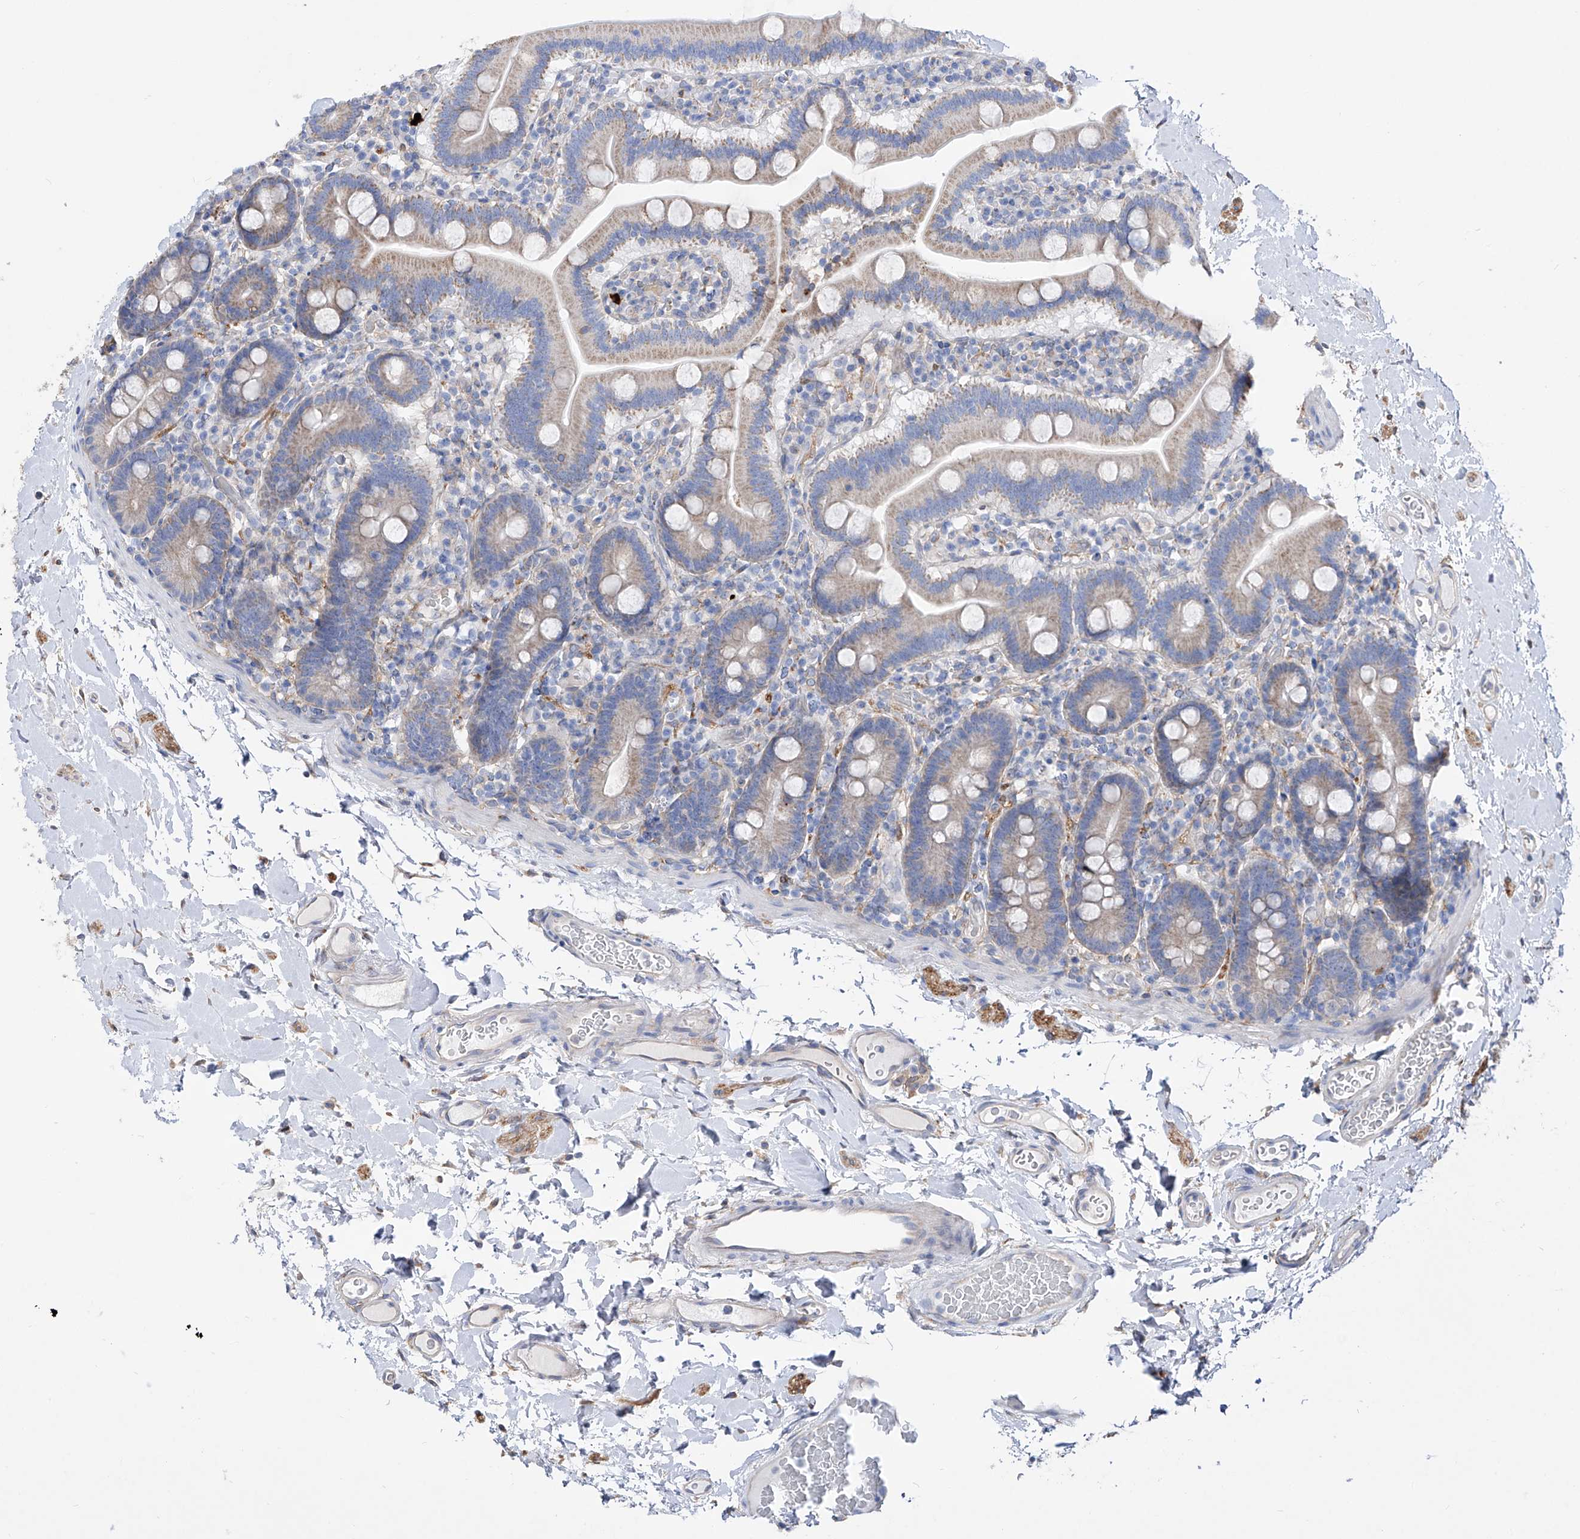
{"staining": {"intensity": "weak", "quantity": "25%-75%", "location": "cytoplasmic/membranous"}, "tissue": "duodenum", "cell_type": "Glandular cells", "image_type": "normal", "snomed": [{"axis": "morphology", "description": "Normal tissue, NOS"}, {"axis": "topography", "description": "Duodenum"}], "caption": "DAB immunohistochemical staining of benign human duodenum exhibits weak cytoplasmic/membranous protein staining in approximately 25%-75% of glandular cells.", "gene": "ZNF653", "patient": {"sex": "male", "age": 55}}